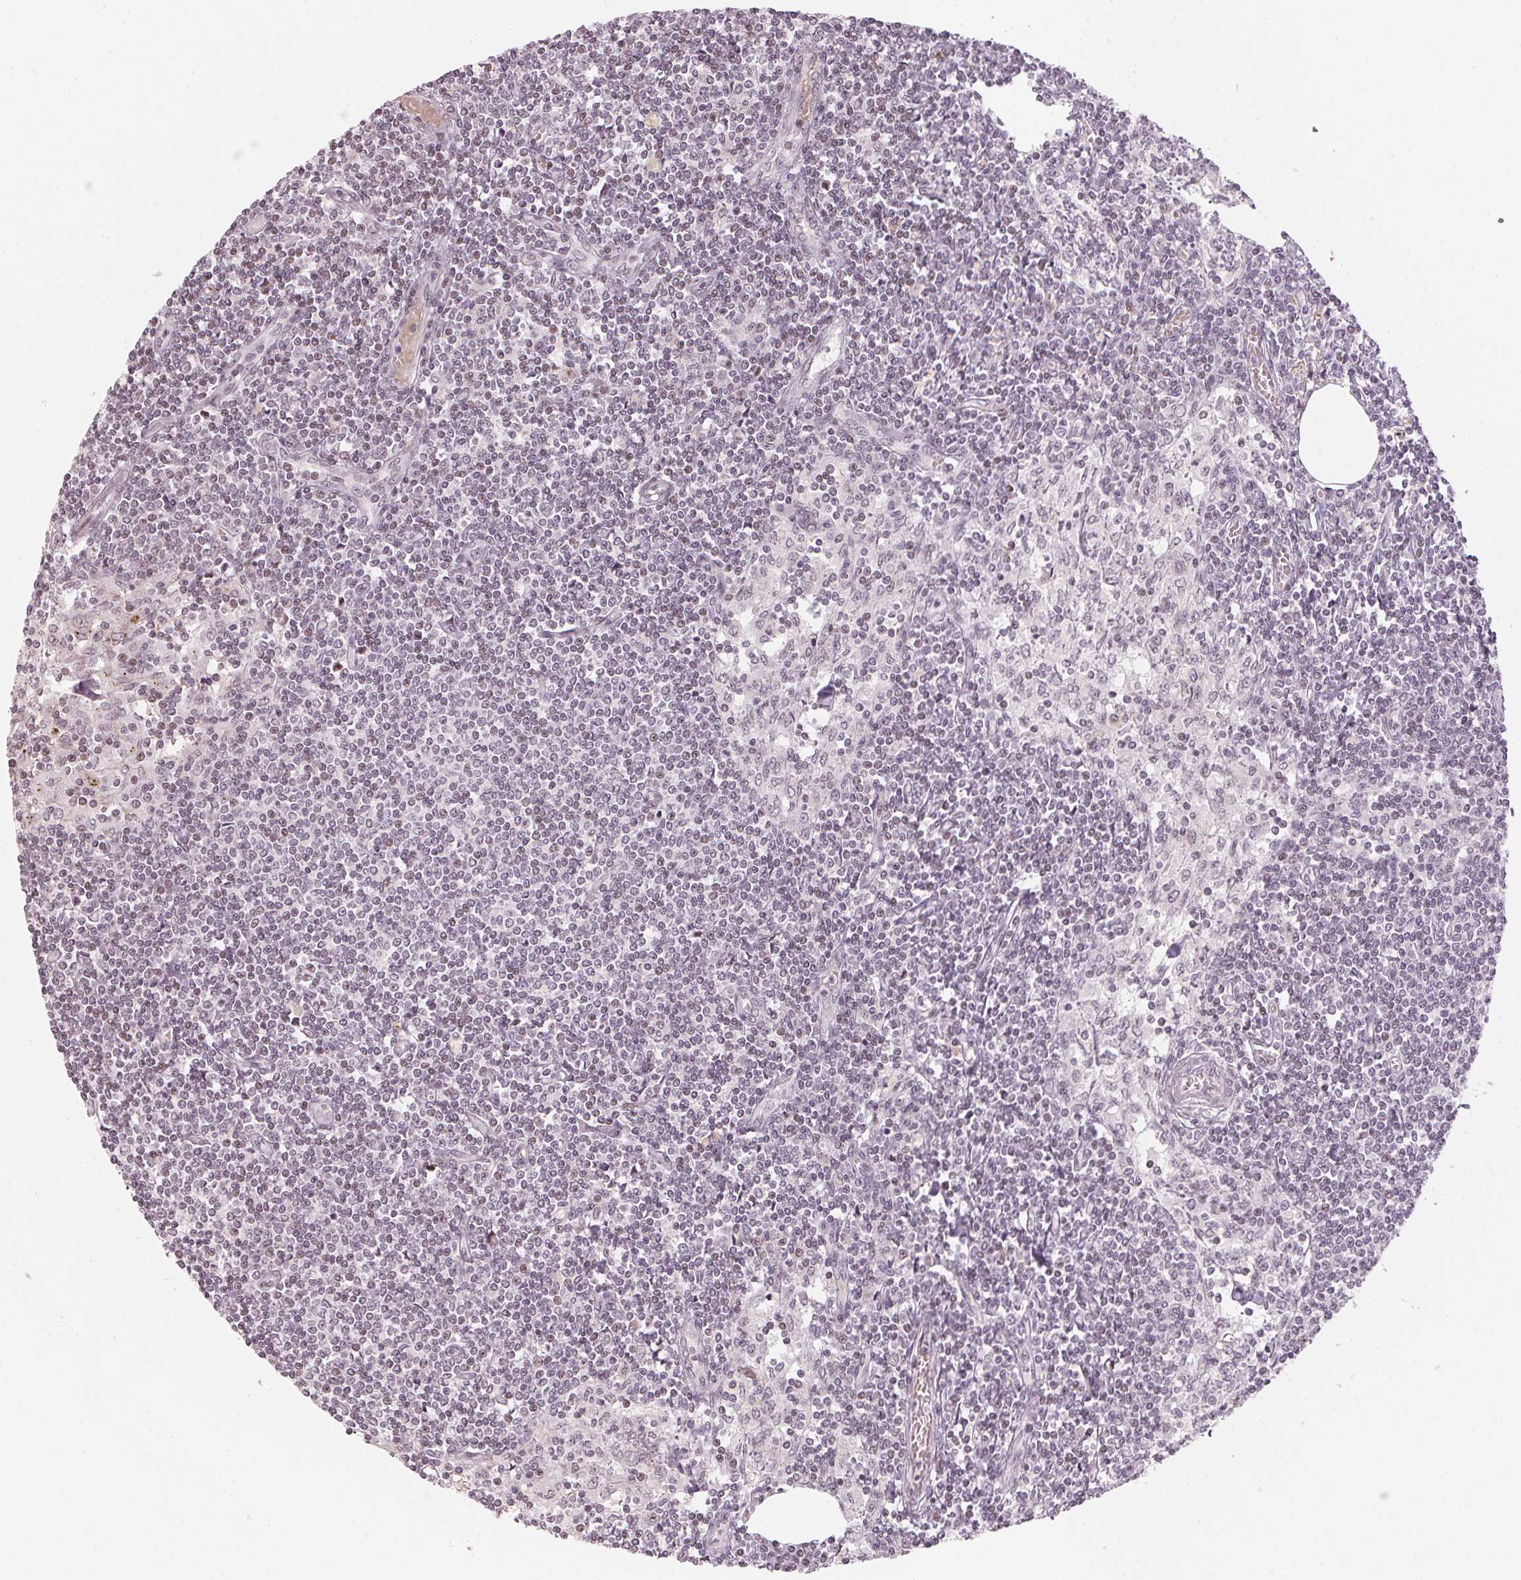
{"staining": {"intensity": "weak", "quantity": "25%-75%", "location": "nuclear"}, "tissue": "lymph node", "cell_type": "Germinal center cells", "image_type": "normal", "snomed": [{"axis": "morphology", "description": "Normal tissue, NOS"}, {"axis": "topography", "description": "Lymph node"}], "caption": "Protein expression by IHC demonstrates weak nuclear positivity in approximately 25%-75% of germinal center cells in benign lymph node.", "gene": "KAT6A", "patient": {"sex": "female", "age": 69}}